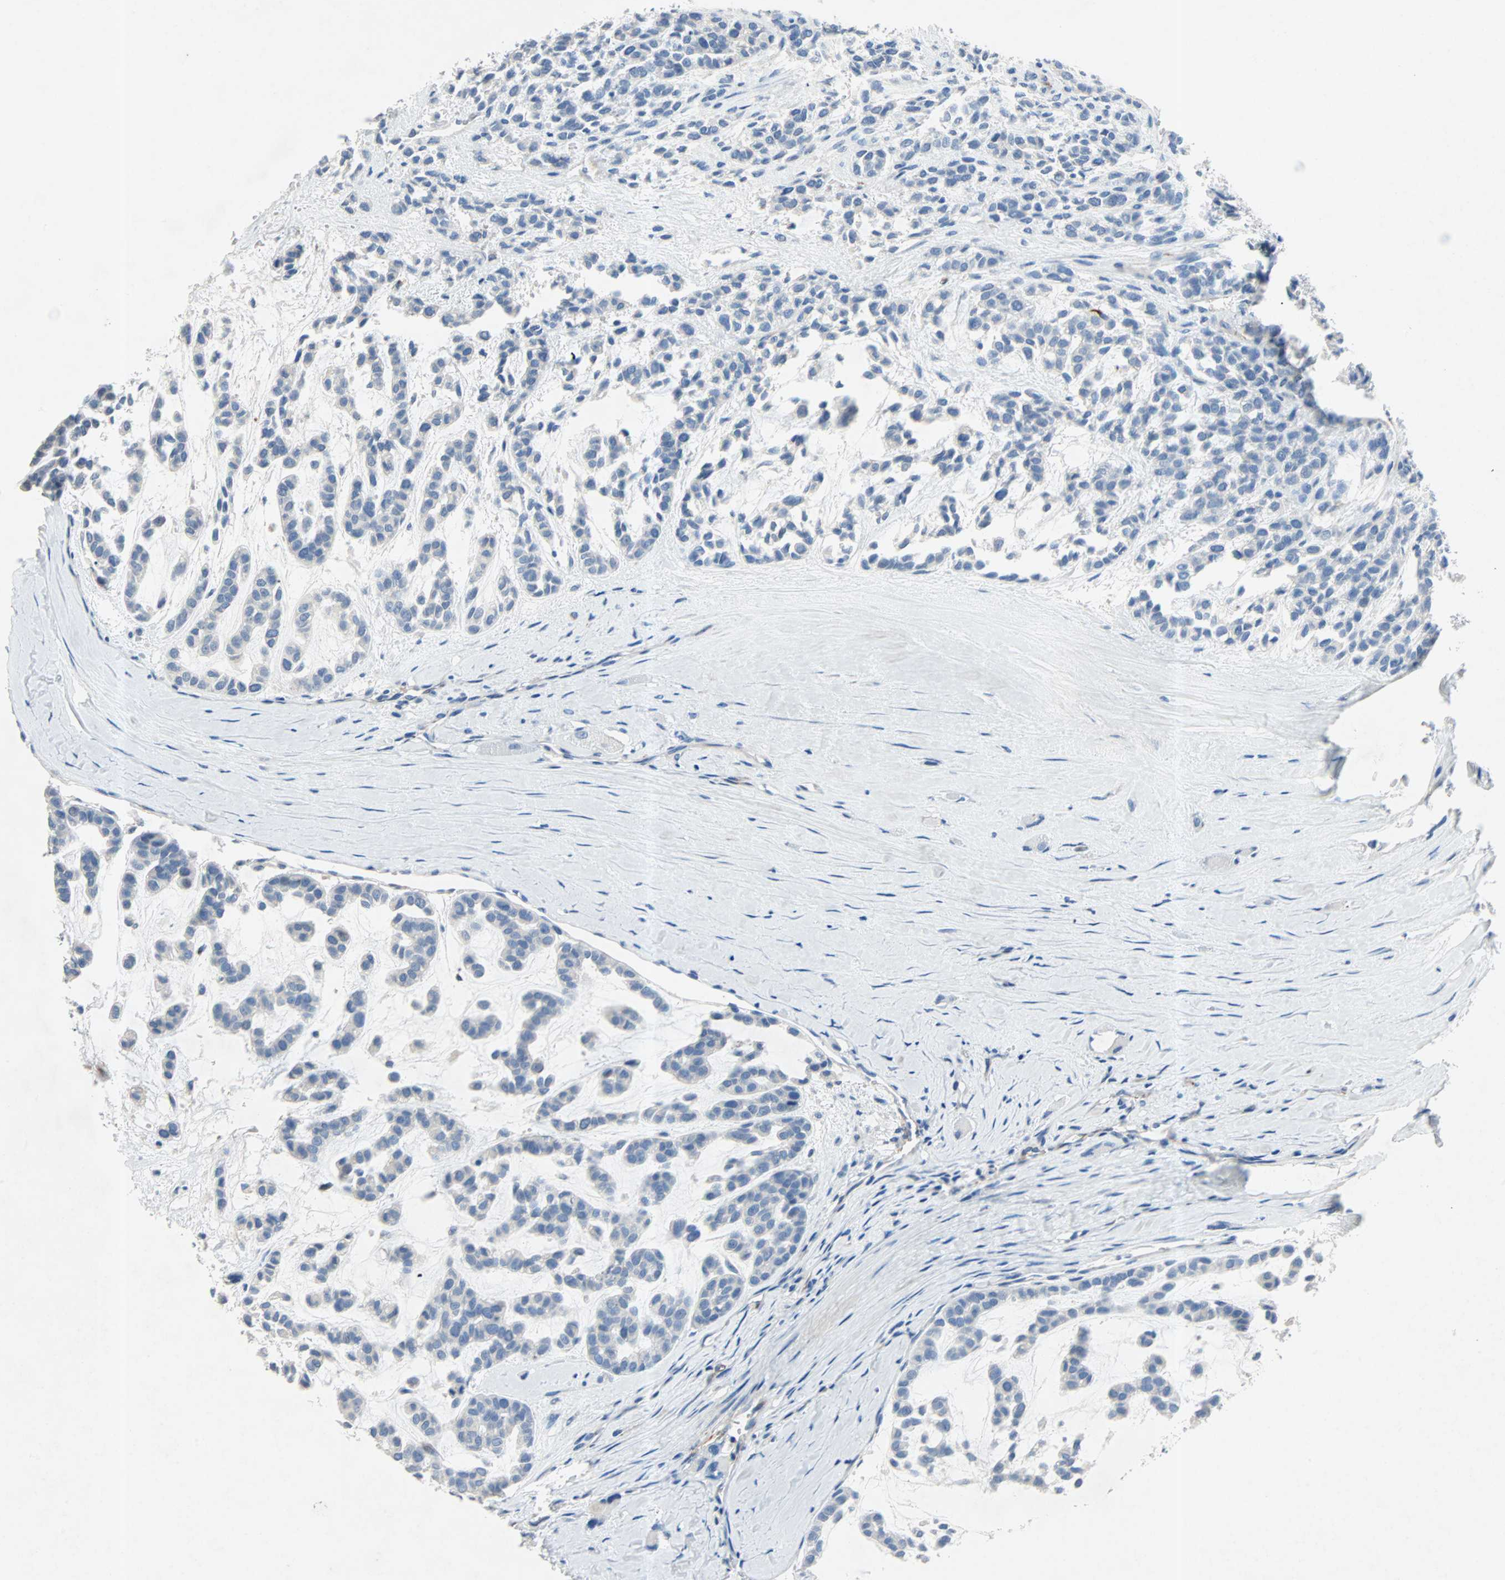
{"staining": {"intensity": "negative", "quantity": "none", "location": "none"}, "tissue": "head and neck cancer", "cell_type": "Tumor cells", "image_type": "cancer", "snomed": [{"axis": "morphology", "description": "Adenocarcinoma, NOS"}, {"axis": "morphology", "description": "Adenoma, NOS"}, {"axis": "topography", "description": "Head-Neck"}], "caption": "Photomicrograph shows no significant protein staining in tumor cells of head and neck adenoma. The staining is performed using DAB (3,3'-diaminobenzidine) brown chromogen with nuclei counter-stained in using hematoxylin.", "gene": "PCDHB2", "patient": {"sex": "female", "age": 55}}